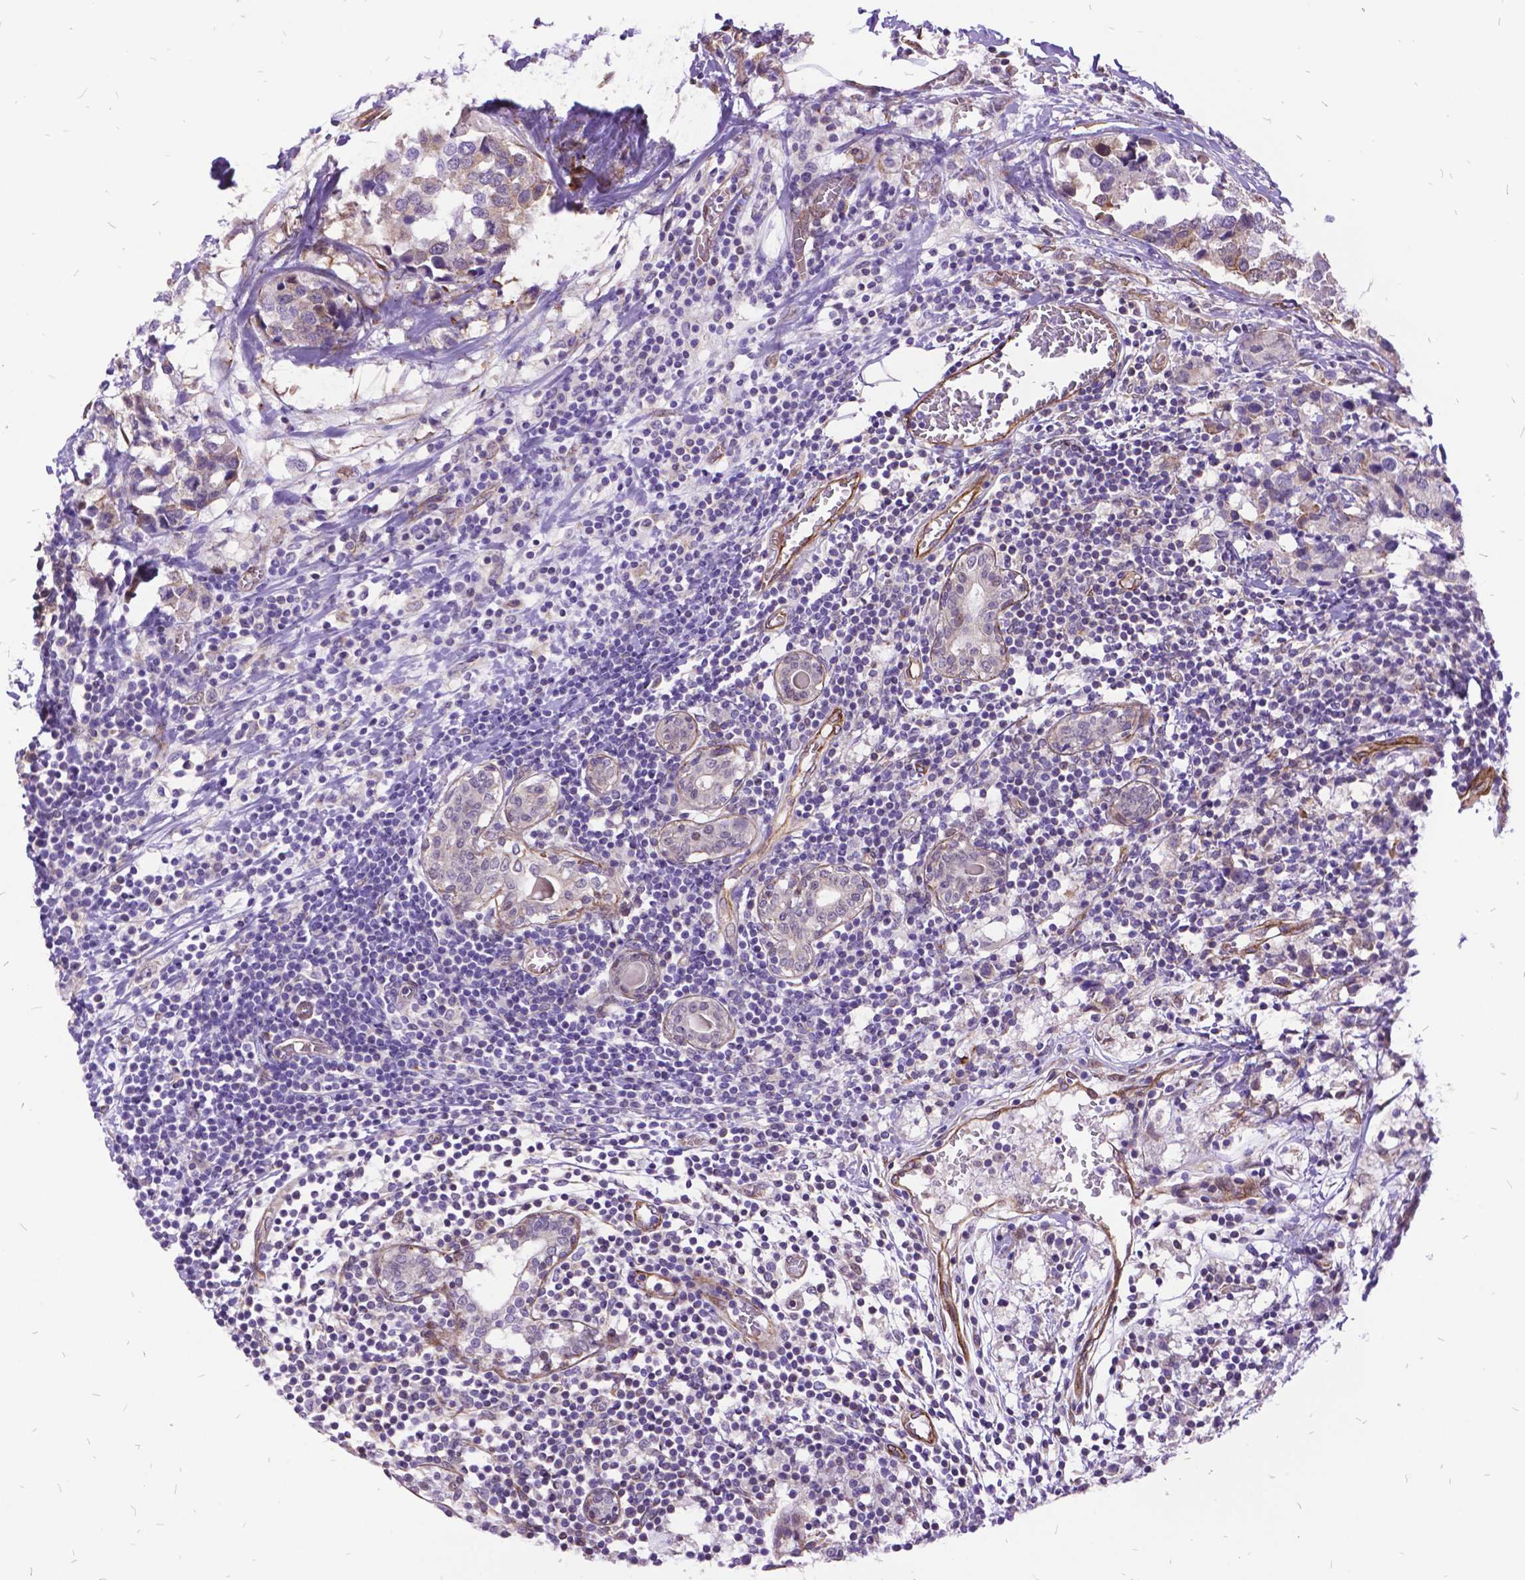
{"staining": {"intensity": "negative", "quantity": "none", "location": "none"}, "tissue": "breast cancer", "cell_type": "Tumor cells", "image_type": "cancer", "snomed": [{"axis": "morphology", "description": "Lobular carcinoma"}, {"axis": "topography", "description": "Breast"}], "caption": "DAB immunohistochemical staining of lobular carcinoma (breast) displays no significant staining in tumor cells.", "gene": "GRB7", "patient": {"sex": "female", "age": 59}}